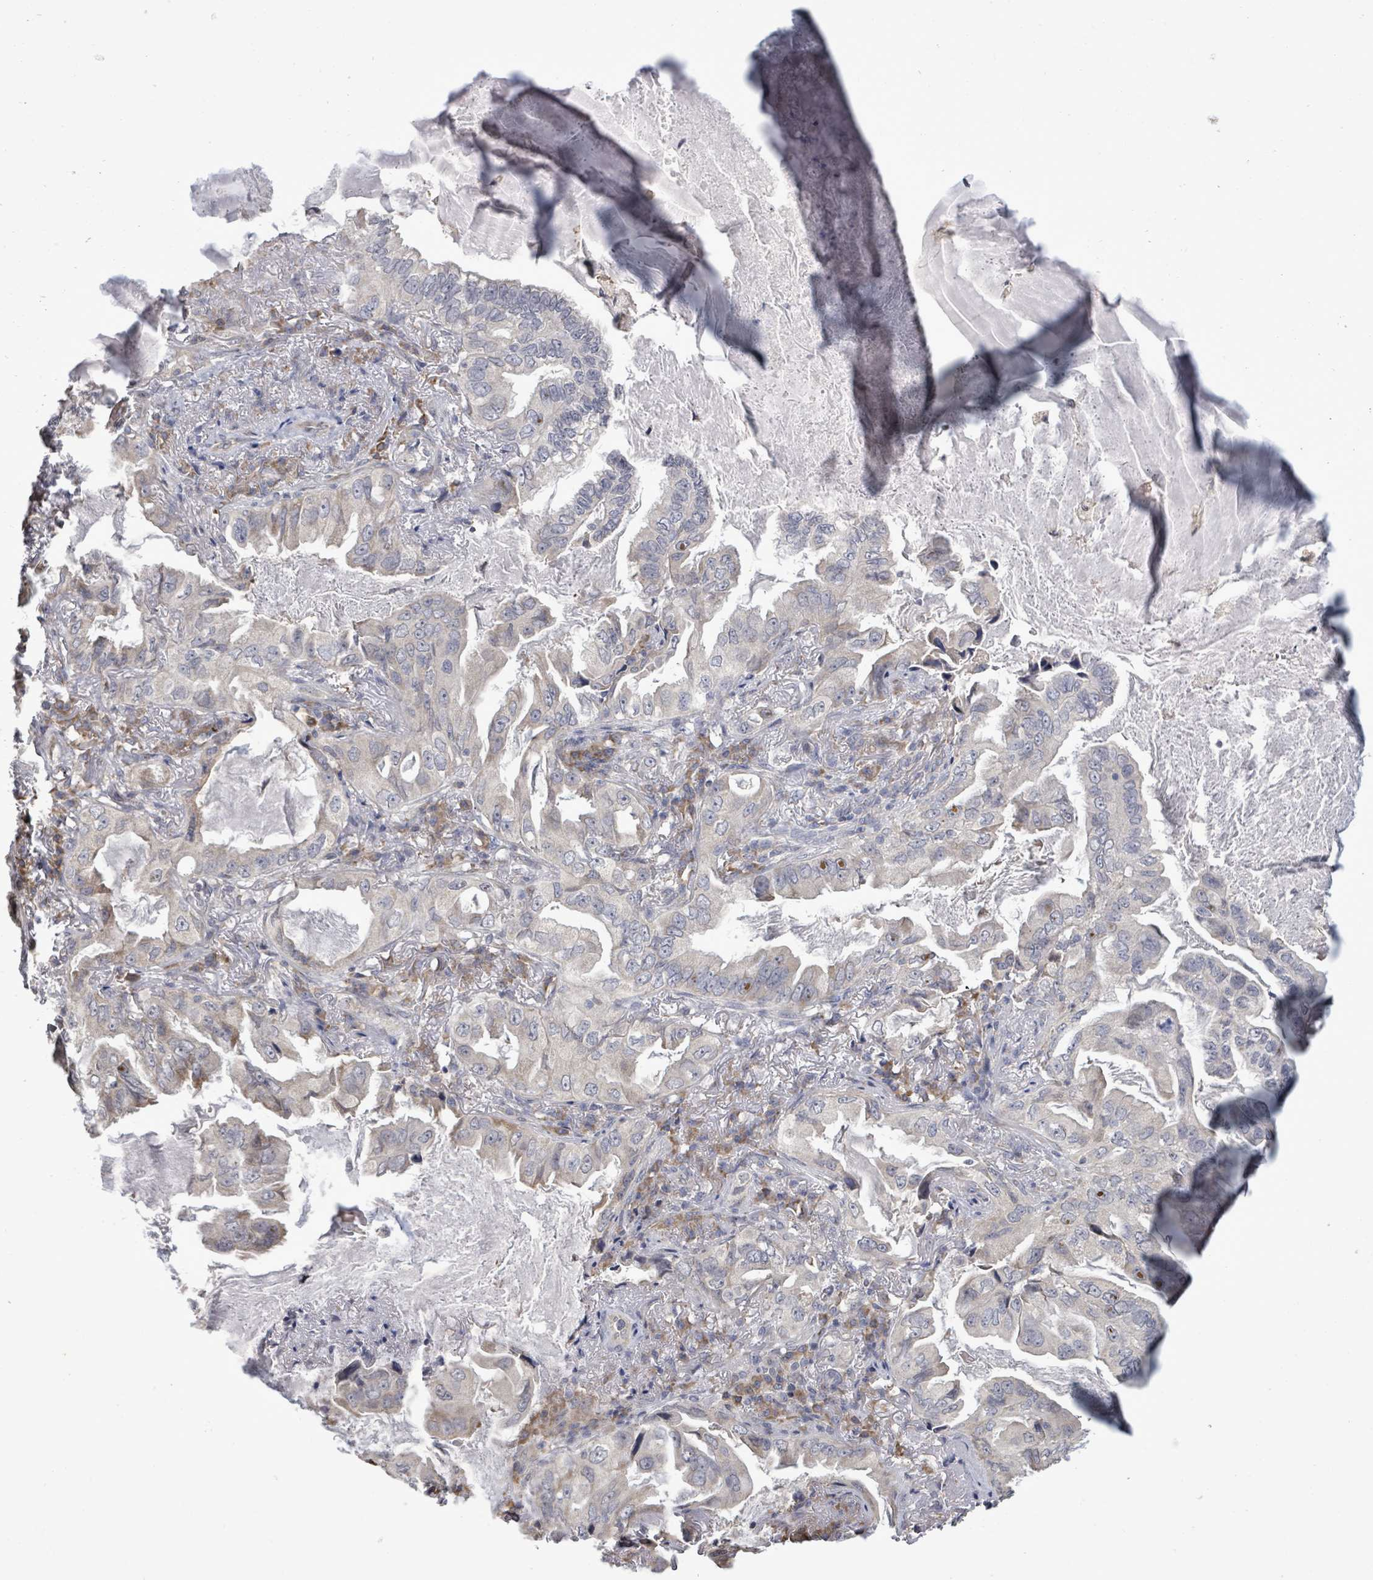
{"staining": {"intensity": "negative", "quantity": "none", "location": "none"}, "tissue": "lung cancer", "cell_type": "Tumor cells", "image_type": "cancer", "snomed": [{"axis": "morphology", "description": "Adenocarcinoma, NOS"}, {"axis": "topography", "description": "Lung"}], "caption": "This is an IHC image of human lung cancer (adenocarcinoma). There is no staining in tumor cells.", "gene": "POMGNT2", "patient": {"sex": "female", "age": 69}}